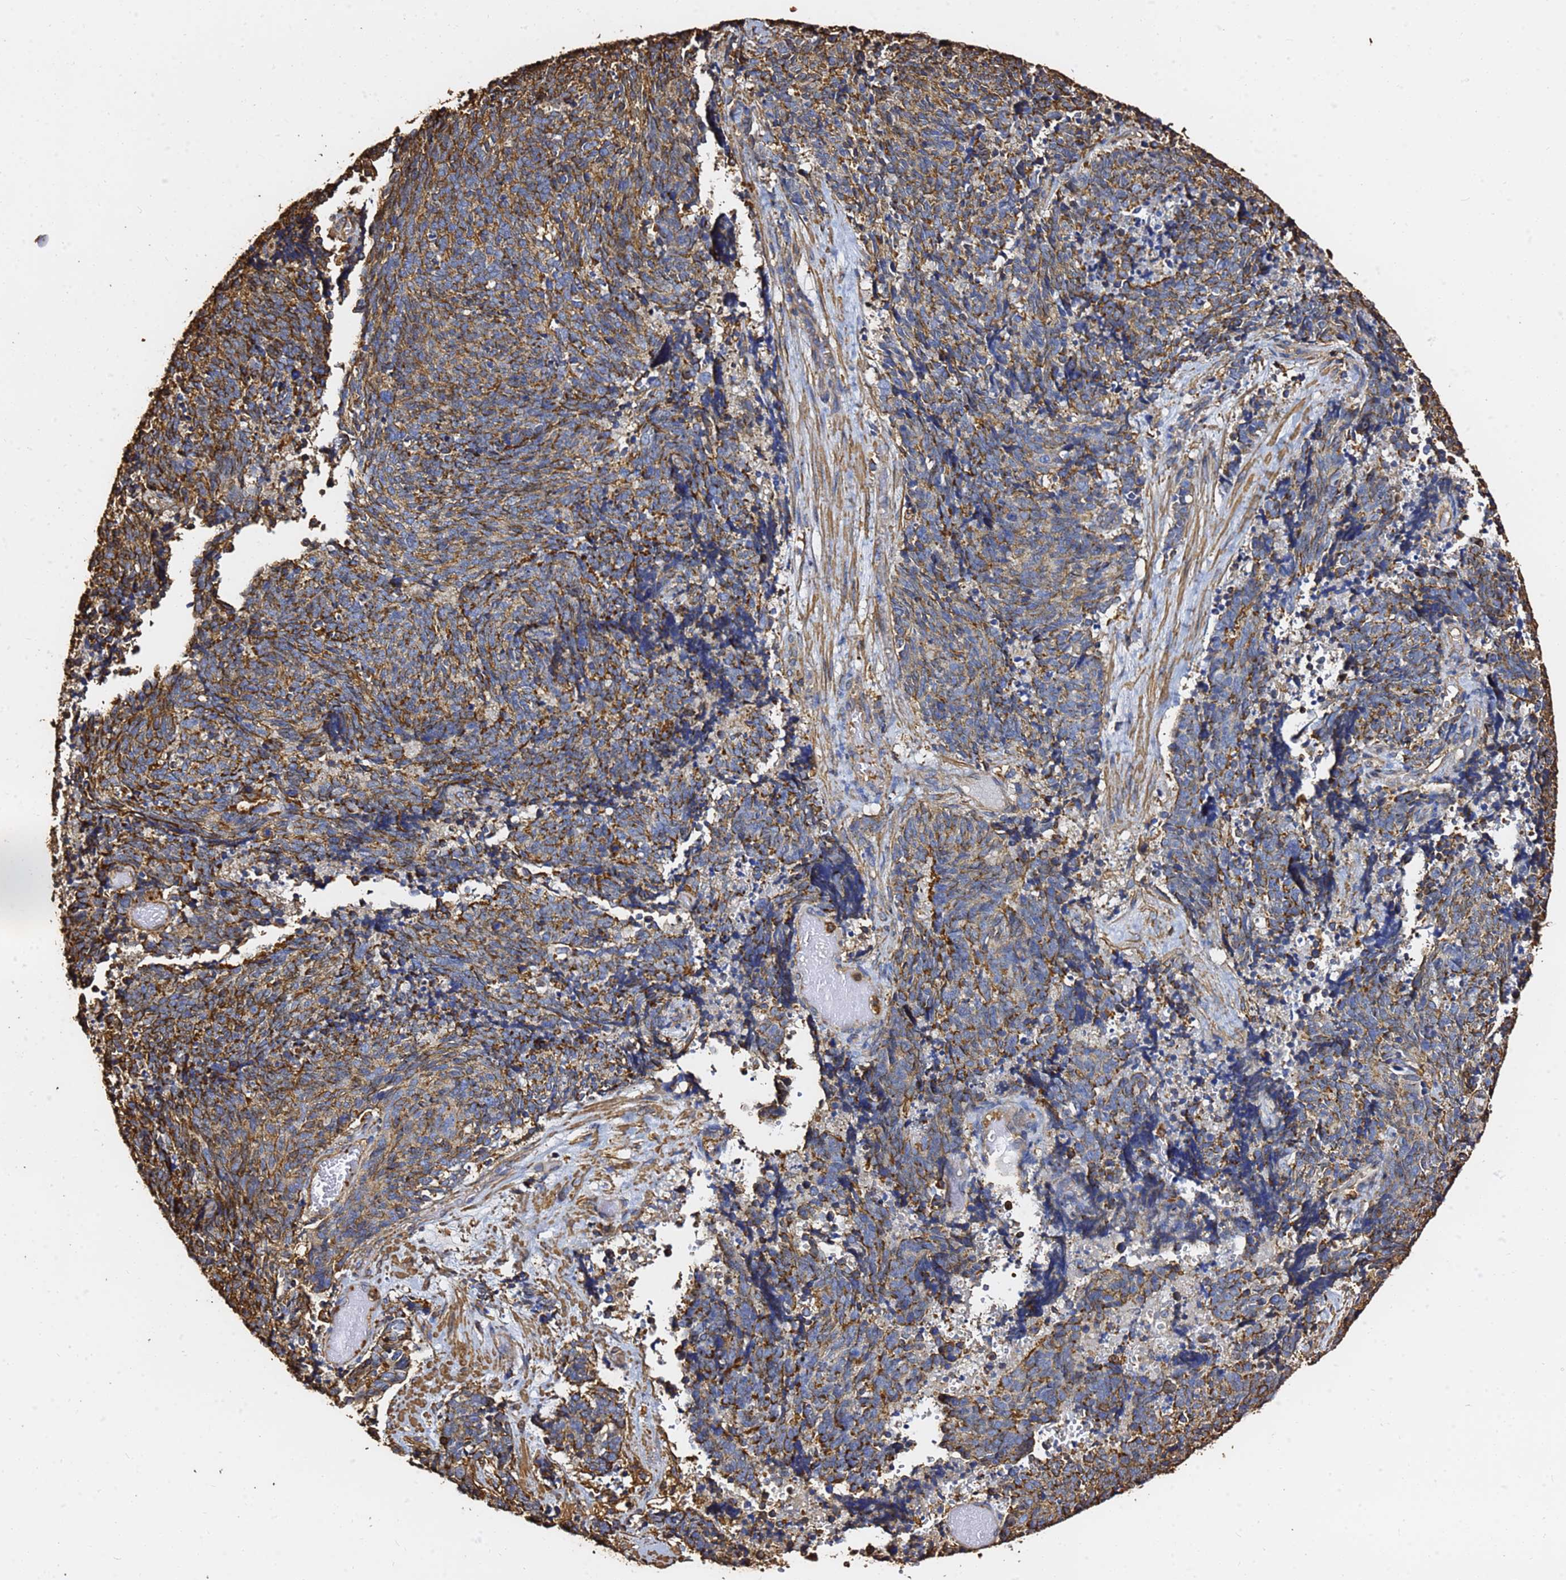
{"staining": {"intensity": "moderate", "quantity": ">75%", "location": "cytoplasmic/membranous"}, "tissue": "cervical cancer", "cell_type": "Tumor cells", "image_type": "cancer", "snomed": [{"axis": "morphology", "description": "Squamous cell carcinoma, NOS"}, {"axis": "topography", "description": "Cervix"}], "caption": "Protein staining of cervical cancer (squamous cell carcinoma) tissue exhibits moderate cytoplasmic/membranous staining in about >75% of tumor cells.", "gene": "ACTB", "patient": {"sex": "female", "age": 29}}